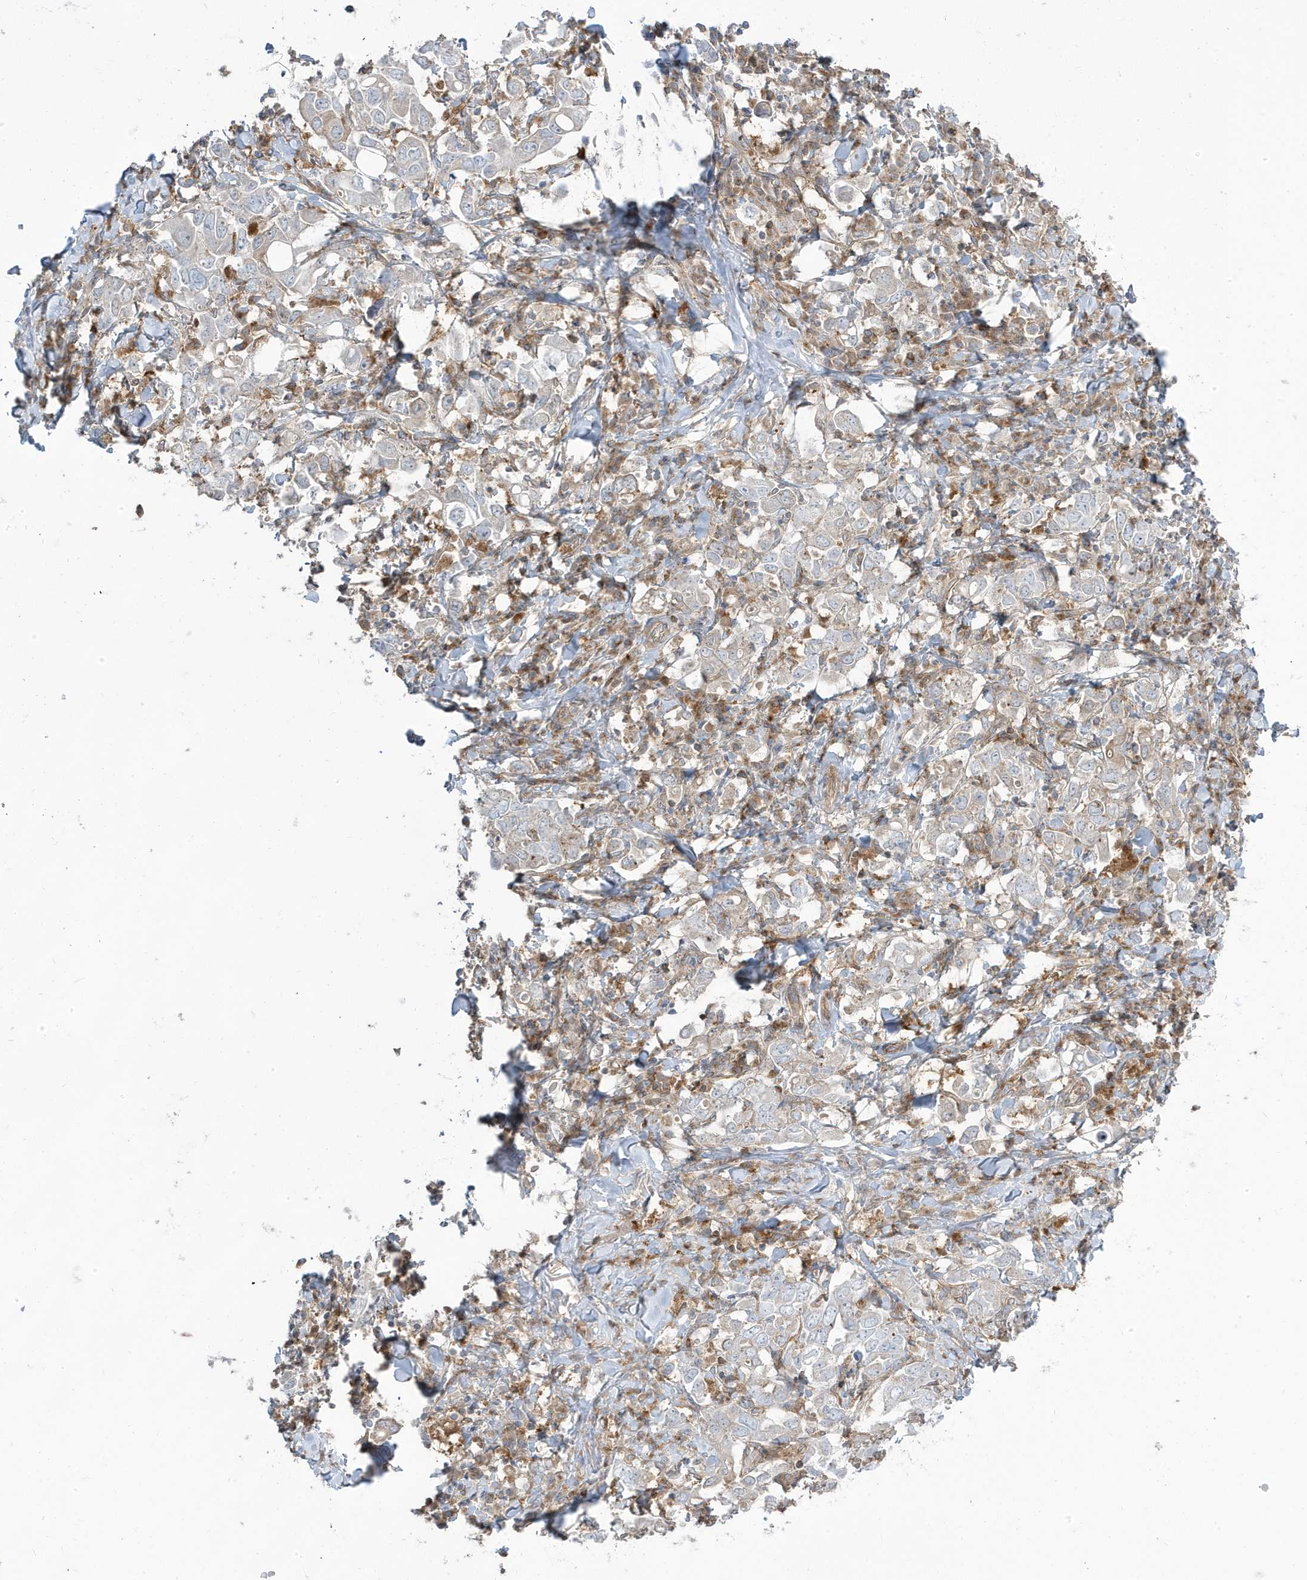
{"staining": {"intensity": "weak", "quantity": "<25%", "location": "cytoplasmic/membranous"}, "tissue": "stomach cancer", "cell_type": "Tumor cells", "image_type": "cancer", "snomed": [{"axis": "morphology", "description": "Adenocarcinoma, NOS"}, {"axis": "topography", "description": "Stomach, upper"}], "caption": "This is a photomicrograph of immunohistochemistry (IHC) staining of adenocarcinoma (stomach), which shows no expression in tumor cells.", "gene": "STAM", "patient": {"sex": "male", "age": 62}}